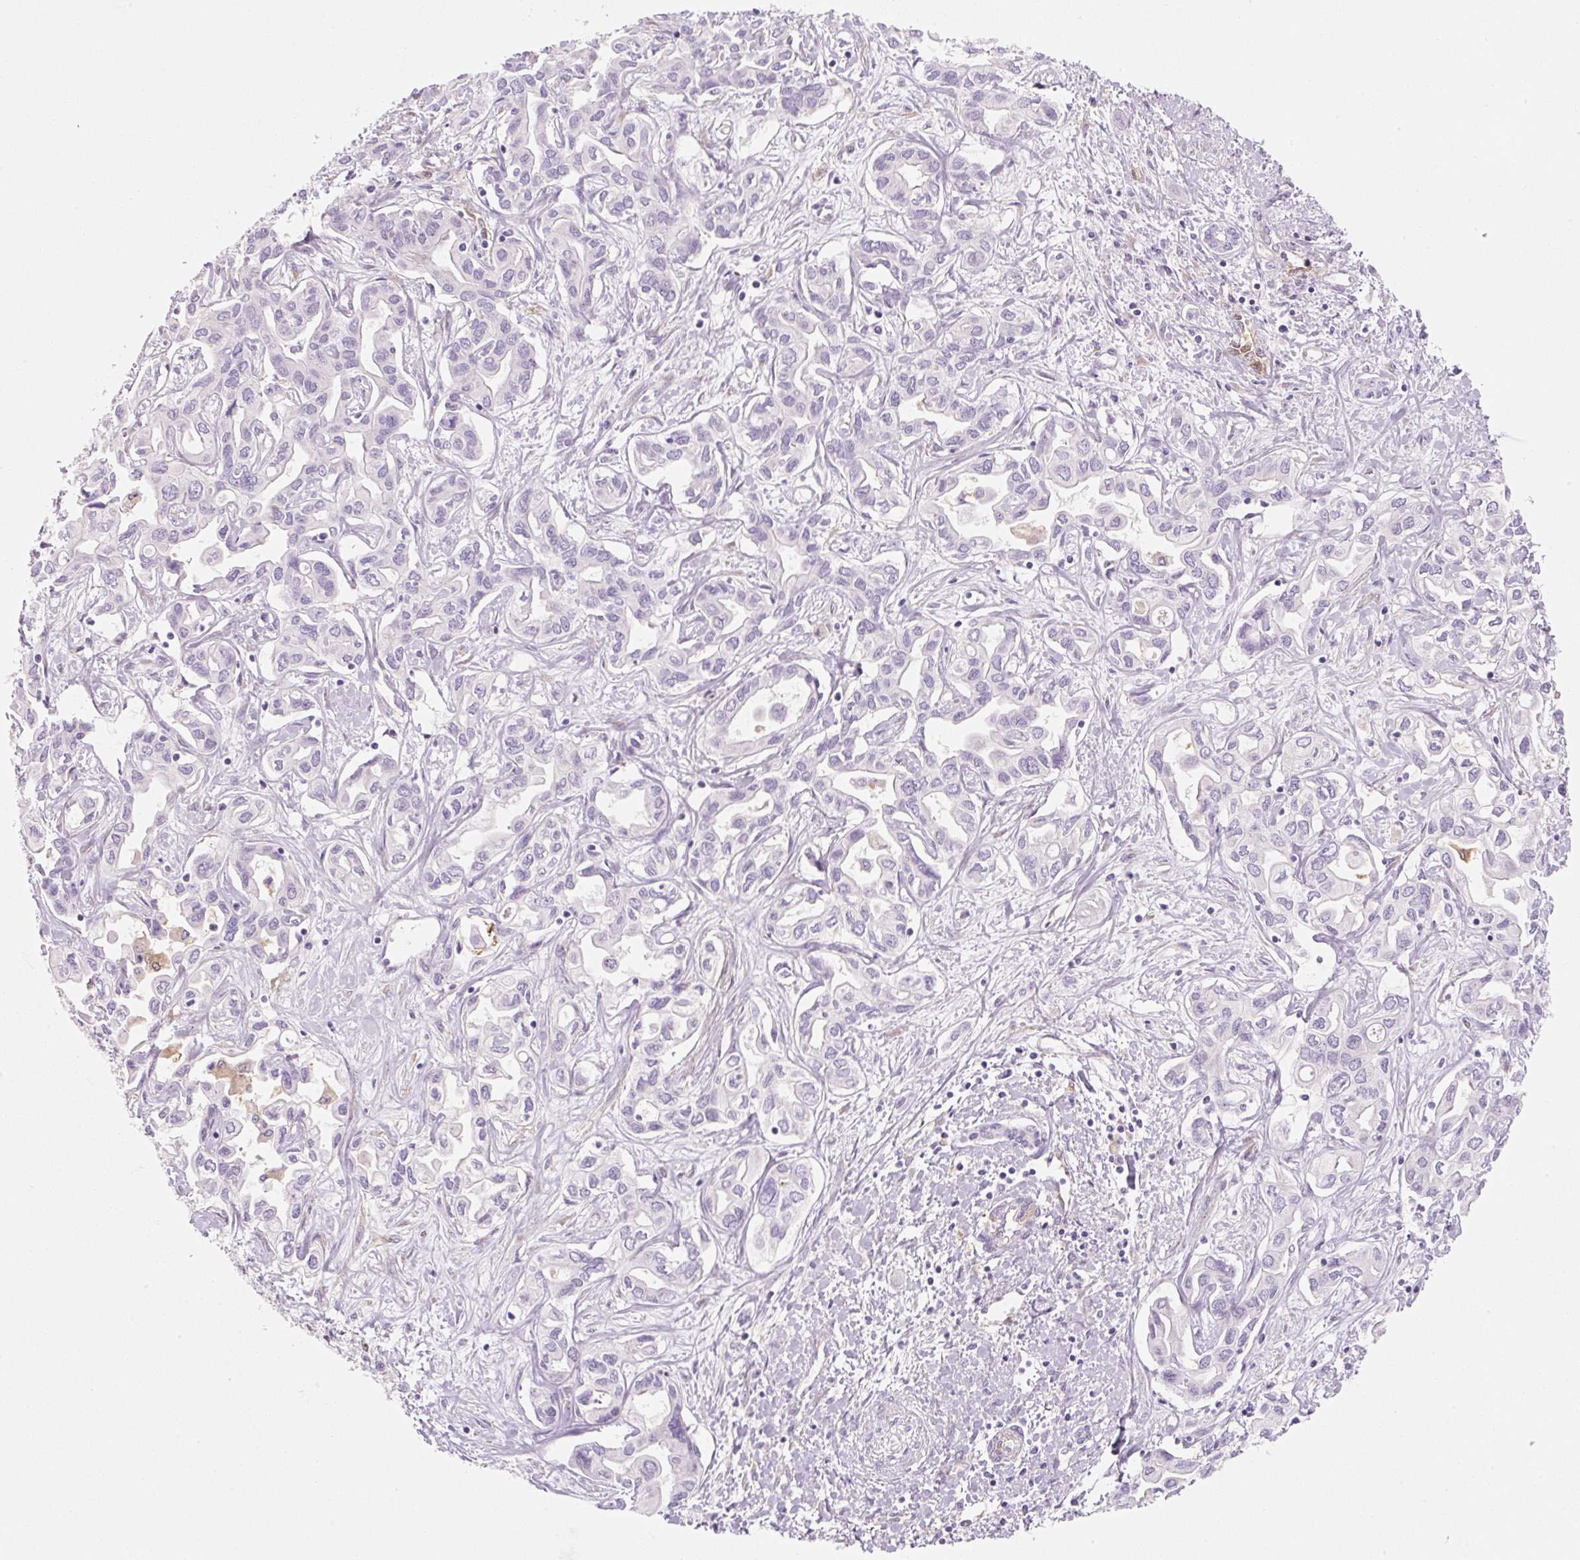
{"staining": {"intensity": "negative", "quantity": "none", "location": "none"}, "tissue": "liver cancer", "cell_type": "Tumor cells", "image_type": "cancer", "snomed": [{"axis": "morphology", "description": "Cholangiocarcinoma"}, {"axis": "topography", "description": "Liver"}], "caption": "Tumor cells show no significant positivity in liver cholangiocarcinoma.", "gene": "FABP5", "patient": {"sex": "female", "age": 64}}